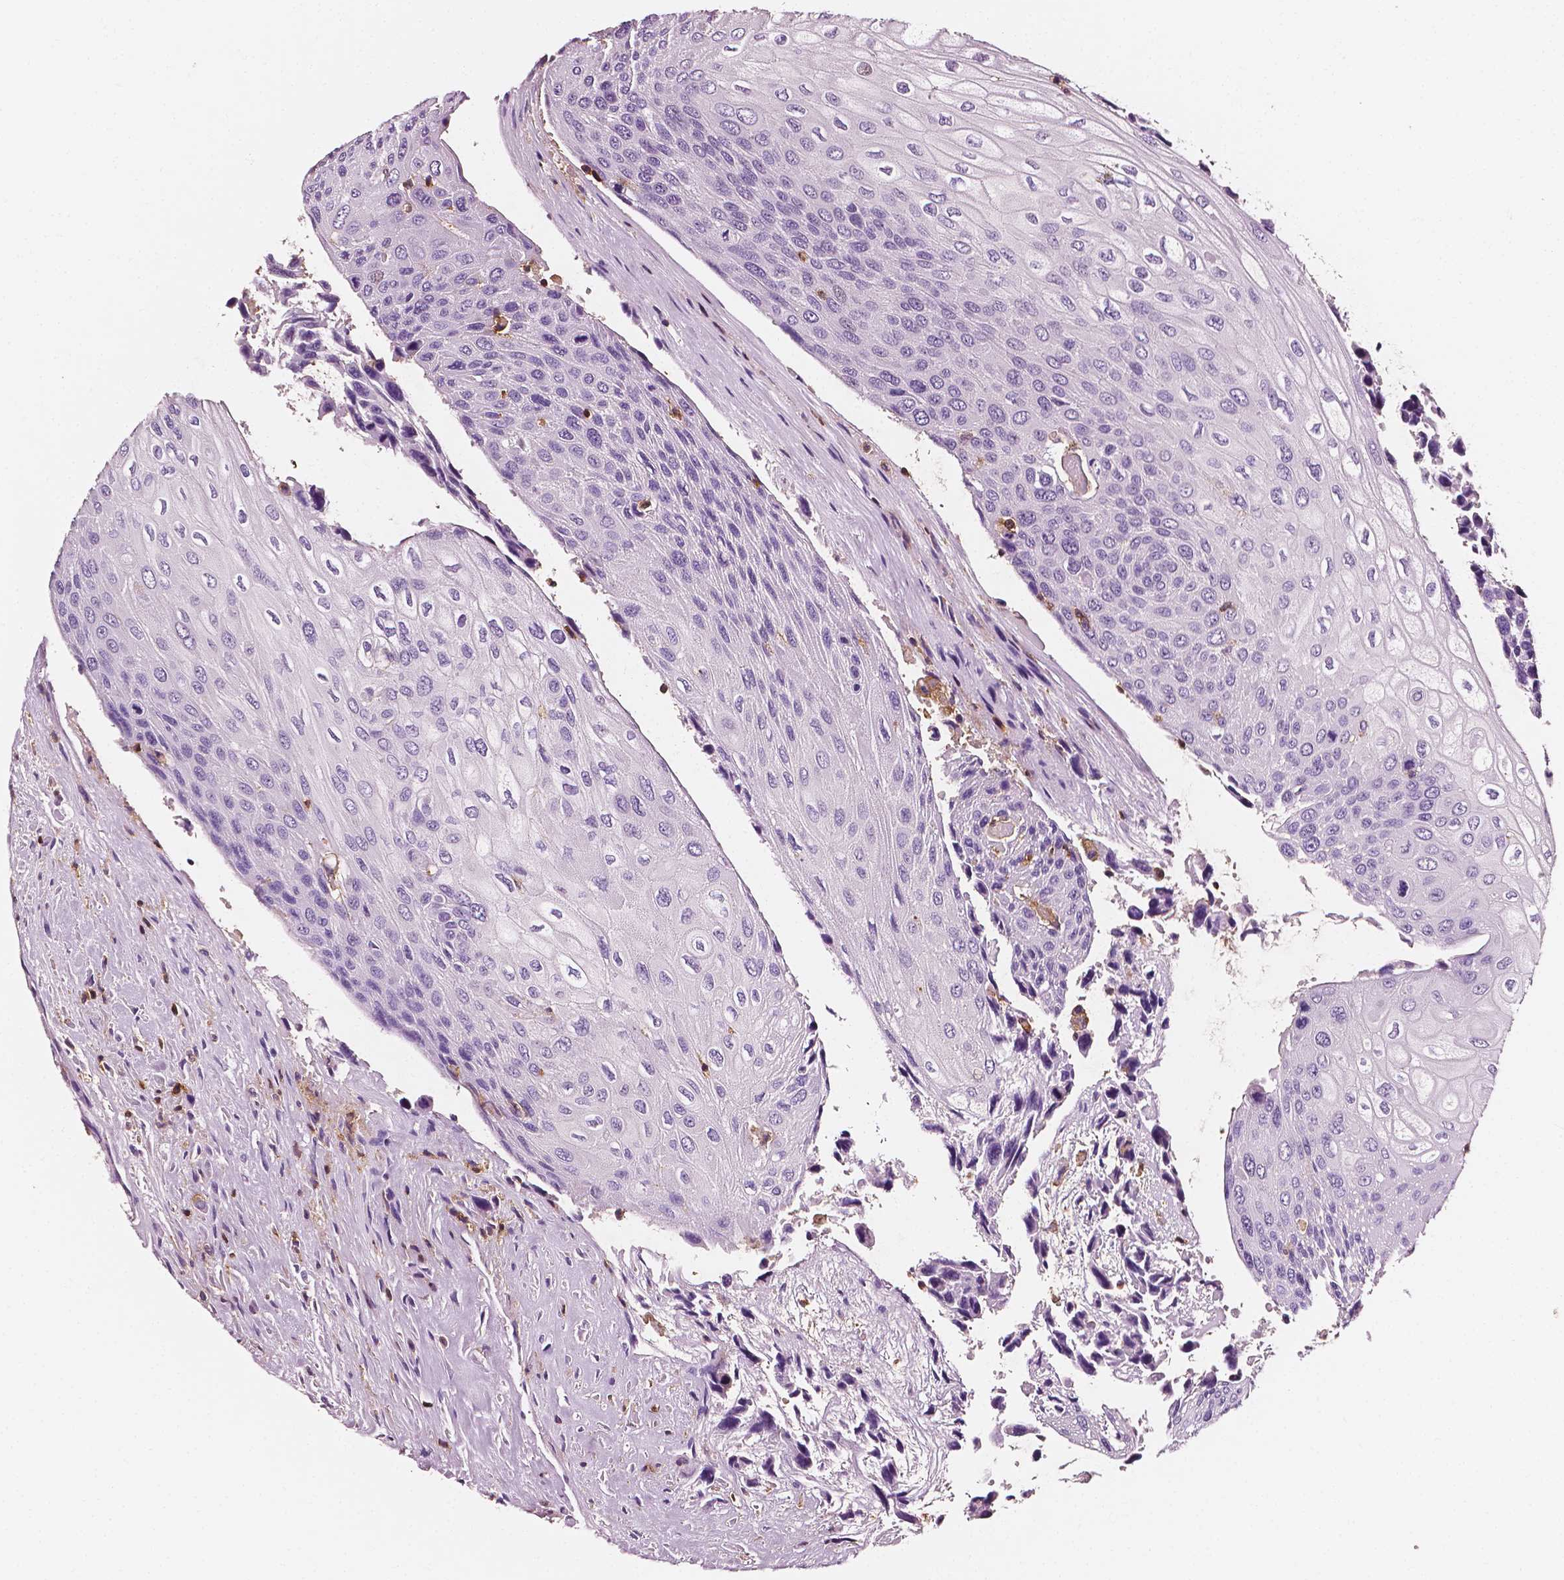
{"staining": {"intensity": "negative", "quantity": "none", "location": "none"}, "tissue": "urothelial cancer", "cell_type": "Tumor cells", "image_type": "cancer", "snomed": [{"axis": "morphology", "description": "Urothelial carcinoma, High grade"}, {"axis": "topography", "description": "Urinary bladder"}], "caption": "DAB (3,3'-diaminobenzidine) immunohistochemical staining of high-grade urothelial carcinoma reveals no significant positivity in tumor cells. (IHC, brightfield microscopy, high magnification).", "gene": "PTPRC", "patient": {"sex": "female", "age": 70}}